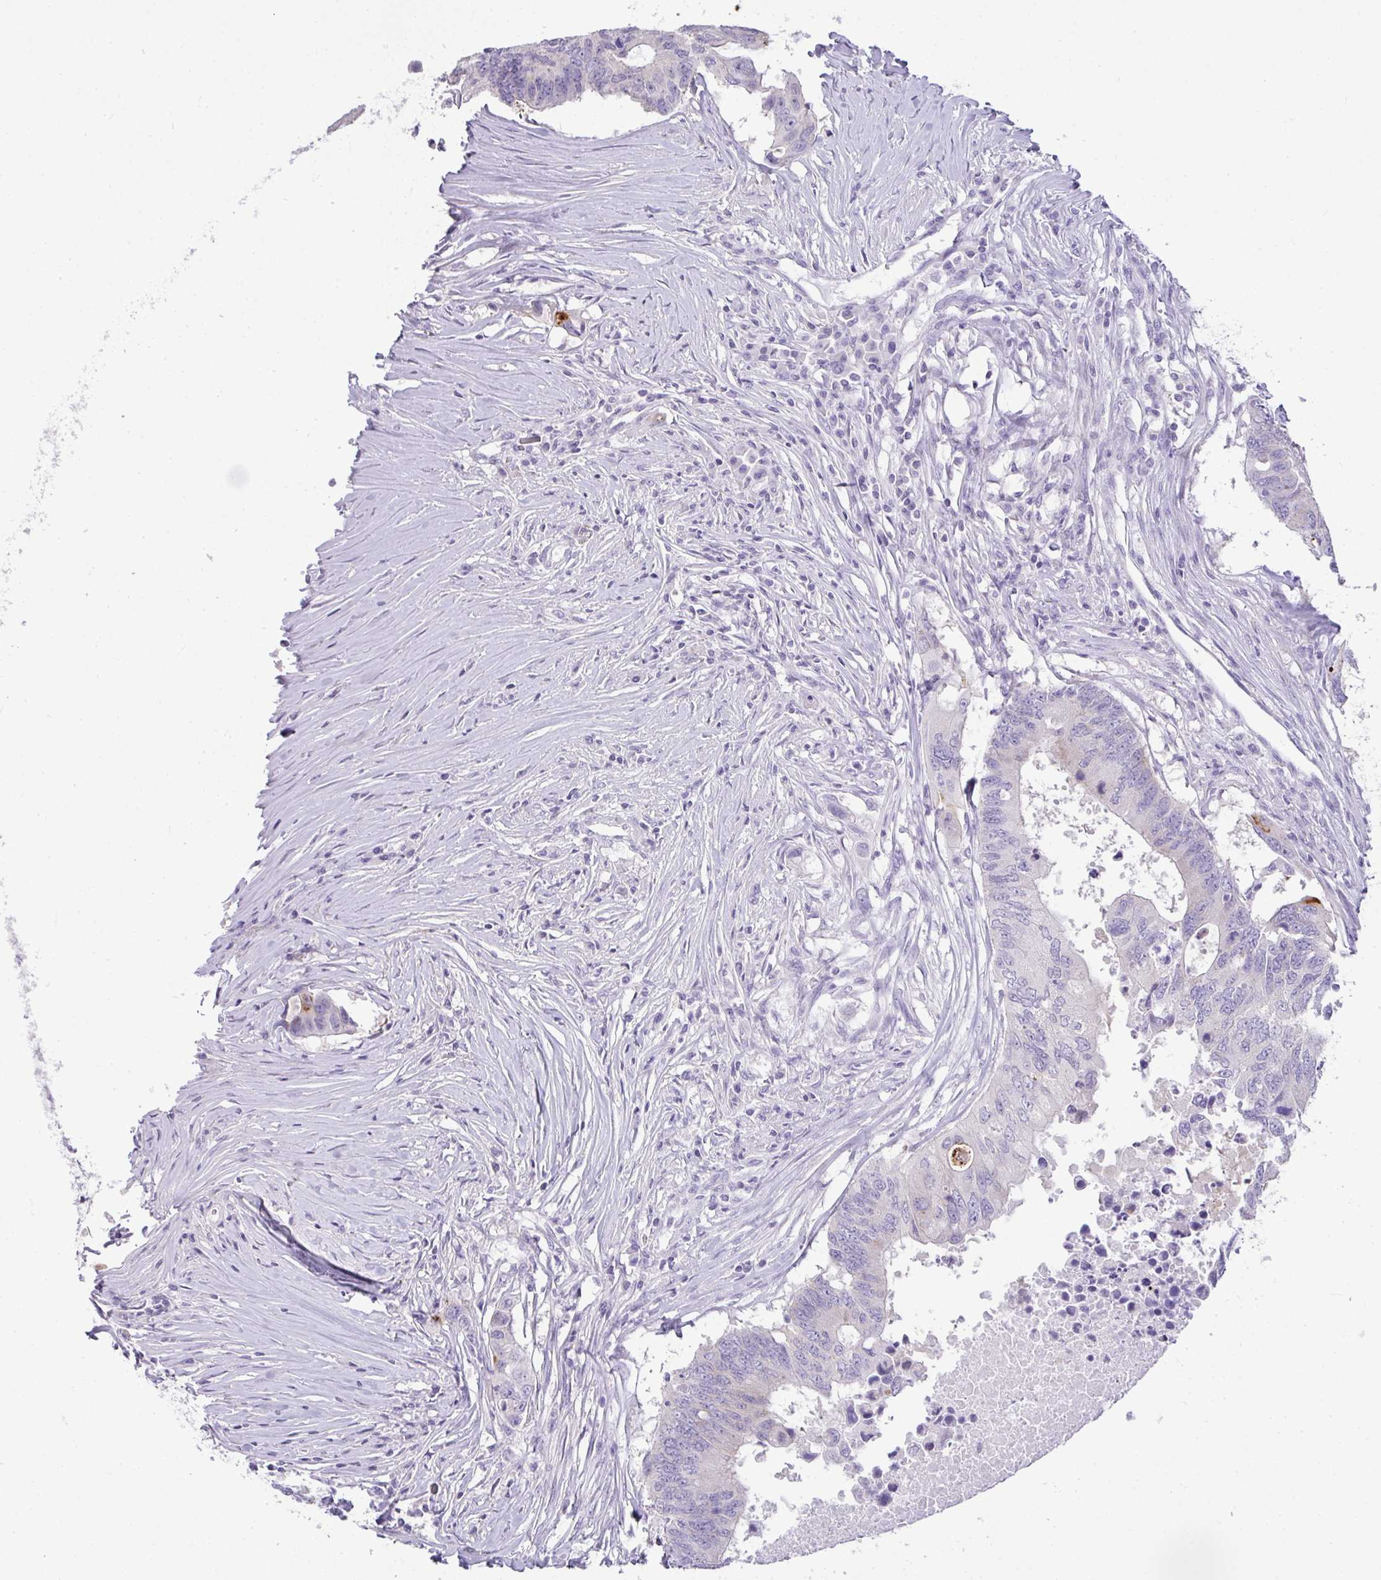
{"staining": {"intensity": "moderate", "quantity": "<25%", "location": "cytoplasmic/membranous"}, "tissue": "colorectal cancer", "cell_type": "Tumor cells", "image_type": "cancer", "snomed": [{"axis": "morphology", "description": "Adenocarcinoma, NOS"}, {"axis": "topography", "description": "Colon"}], "caption": "Approximately <25% of tumor cells in adenocarcinoma (colorectal) reveal moderate cytoplasmic/membranous protein staining as visualized by brown immunohistochemical staining.", "gene": "LIPE", "patient": {"sex": "male", "age": 71}}